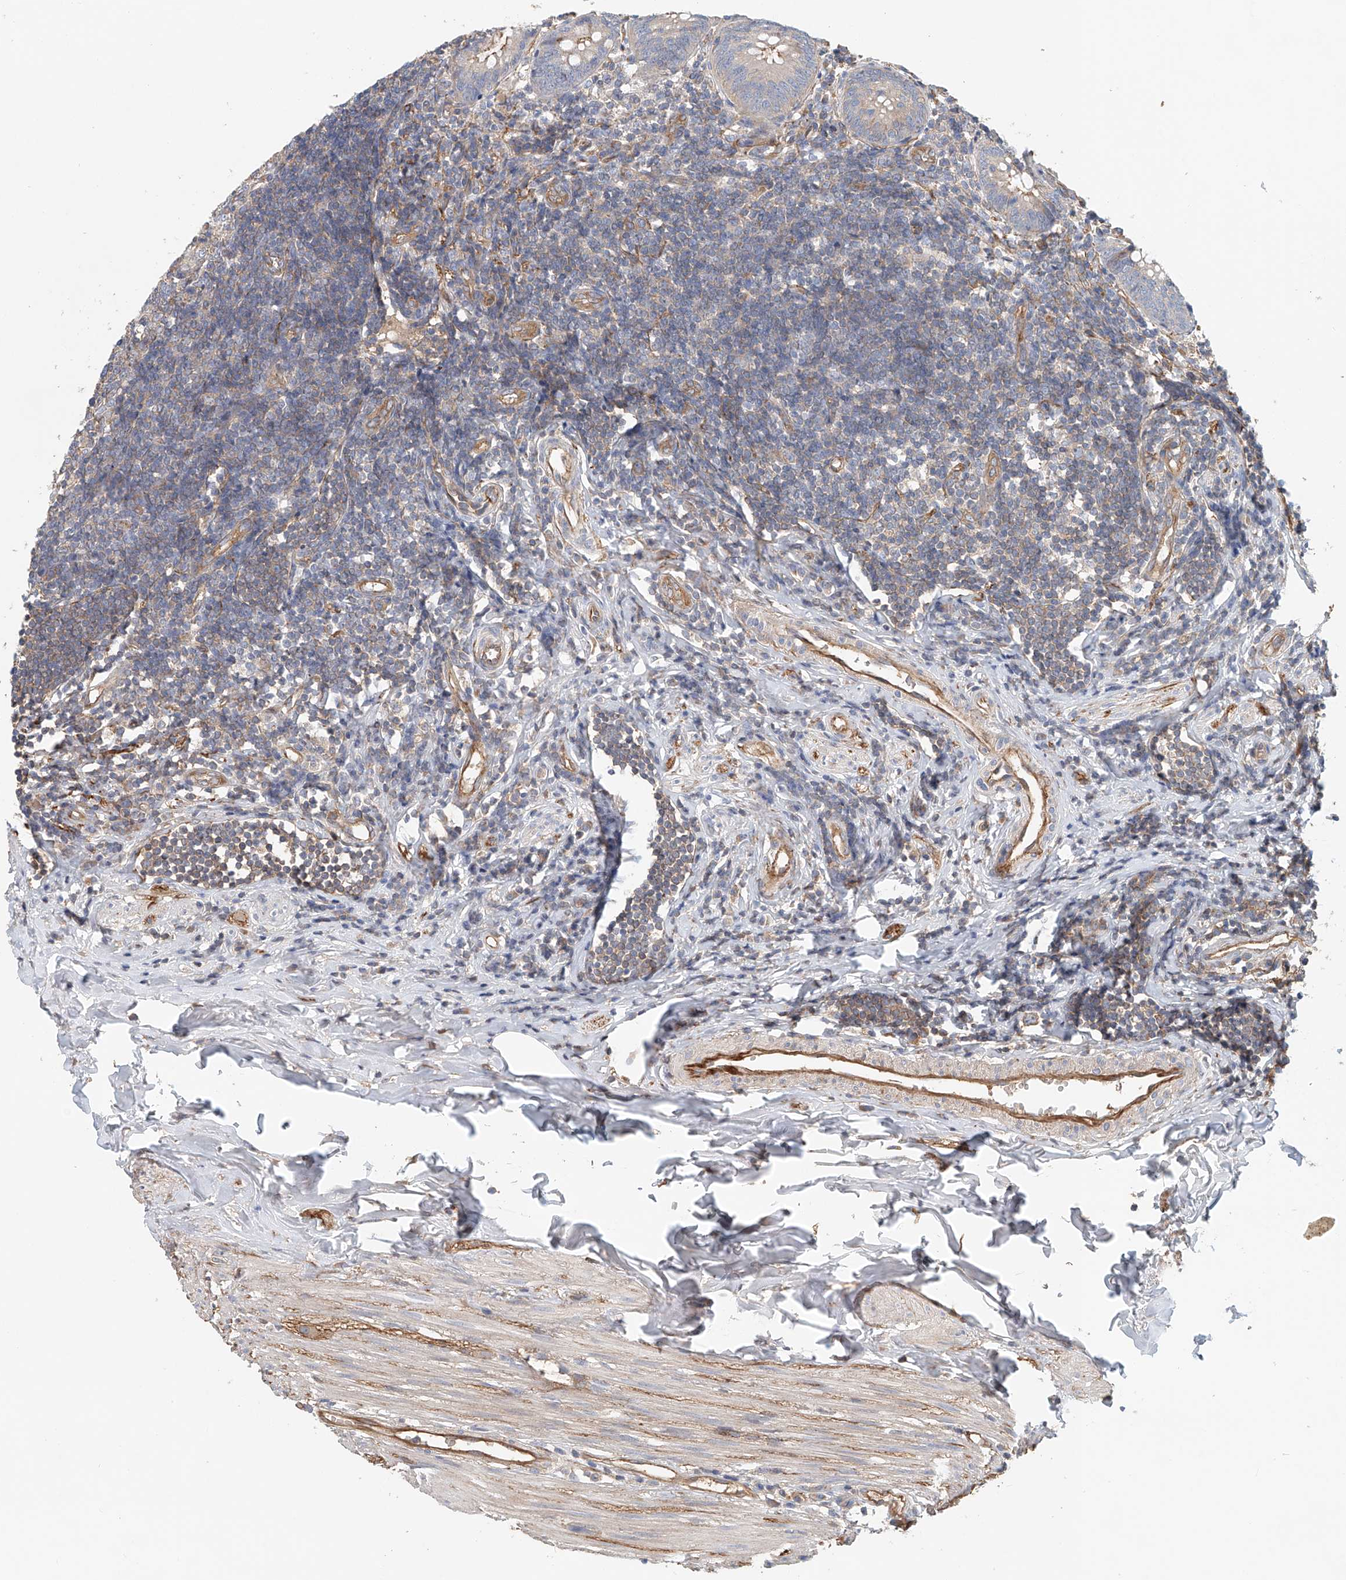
{"staining": {"intensity": "moderate", "quantity": "<25%", "location": "cytoplasmic/membranous"}, "tissue": "appendix", "cell_type": "Glandular cells", "image_type": "normal", "snomed": [{"axis": "morphology", "description": "Normal tissue, NOS"}, {"axis": "topography", "description": "Appendix"}], "caption": "Immunohistochemistry (DAB (3,3'-diaminobenzidine)) staining of benign appendix demonstrates moderate cytoplasmic/membranous protein expression in about <25% of glandular cells. Nuclei are stained in blue.", "gene": "FRYL", "patient": {"sex": "female", "age": 54}}